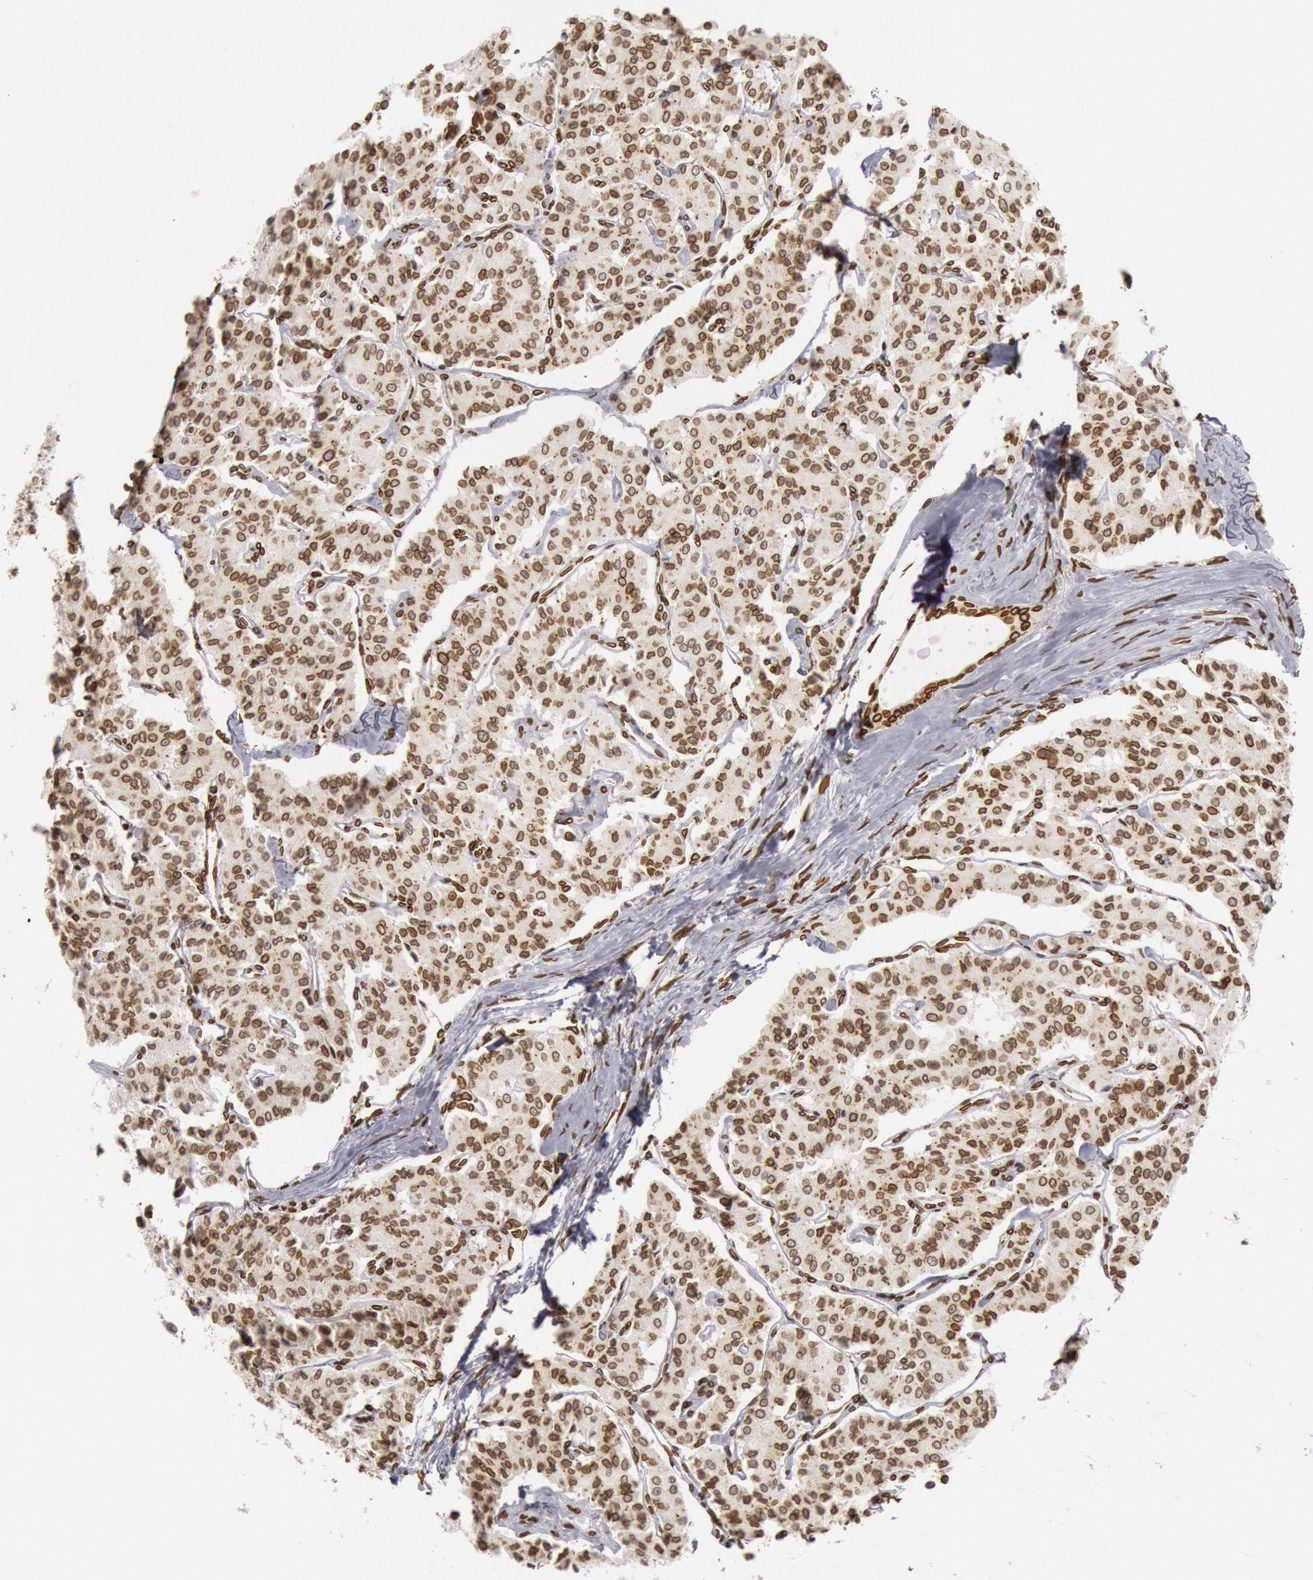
{"staining": {"intensity": "strong", "quantity": ">75%", "location": "cytoplasmic/membranous,nuclear"}, "tissue": "carcinoid", "cell_type": "Tumor cells", "image_type": "cancer", "snomed": [{"axis": "morphology", "description": "Carcinoid, malignant, NOS"}, {"axis": "topography", "description": "Bronchus"}], "caption": "Carcinoid stained with a protein marker exhibits strong staining in tumor cells.", "gene": "SUN2", "patient": {"sex": "male", "age": 55}}